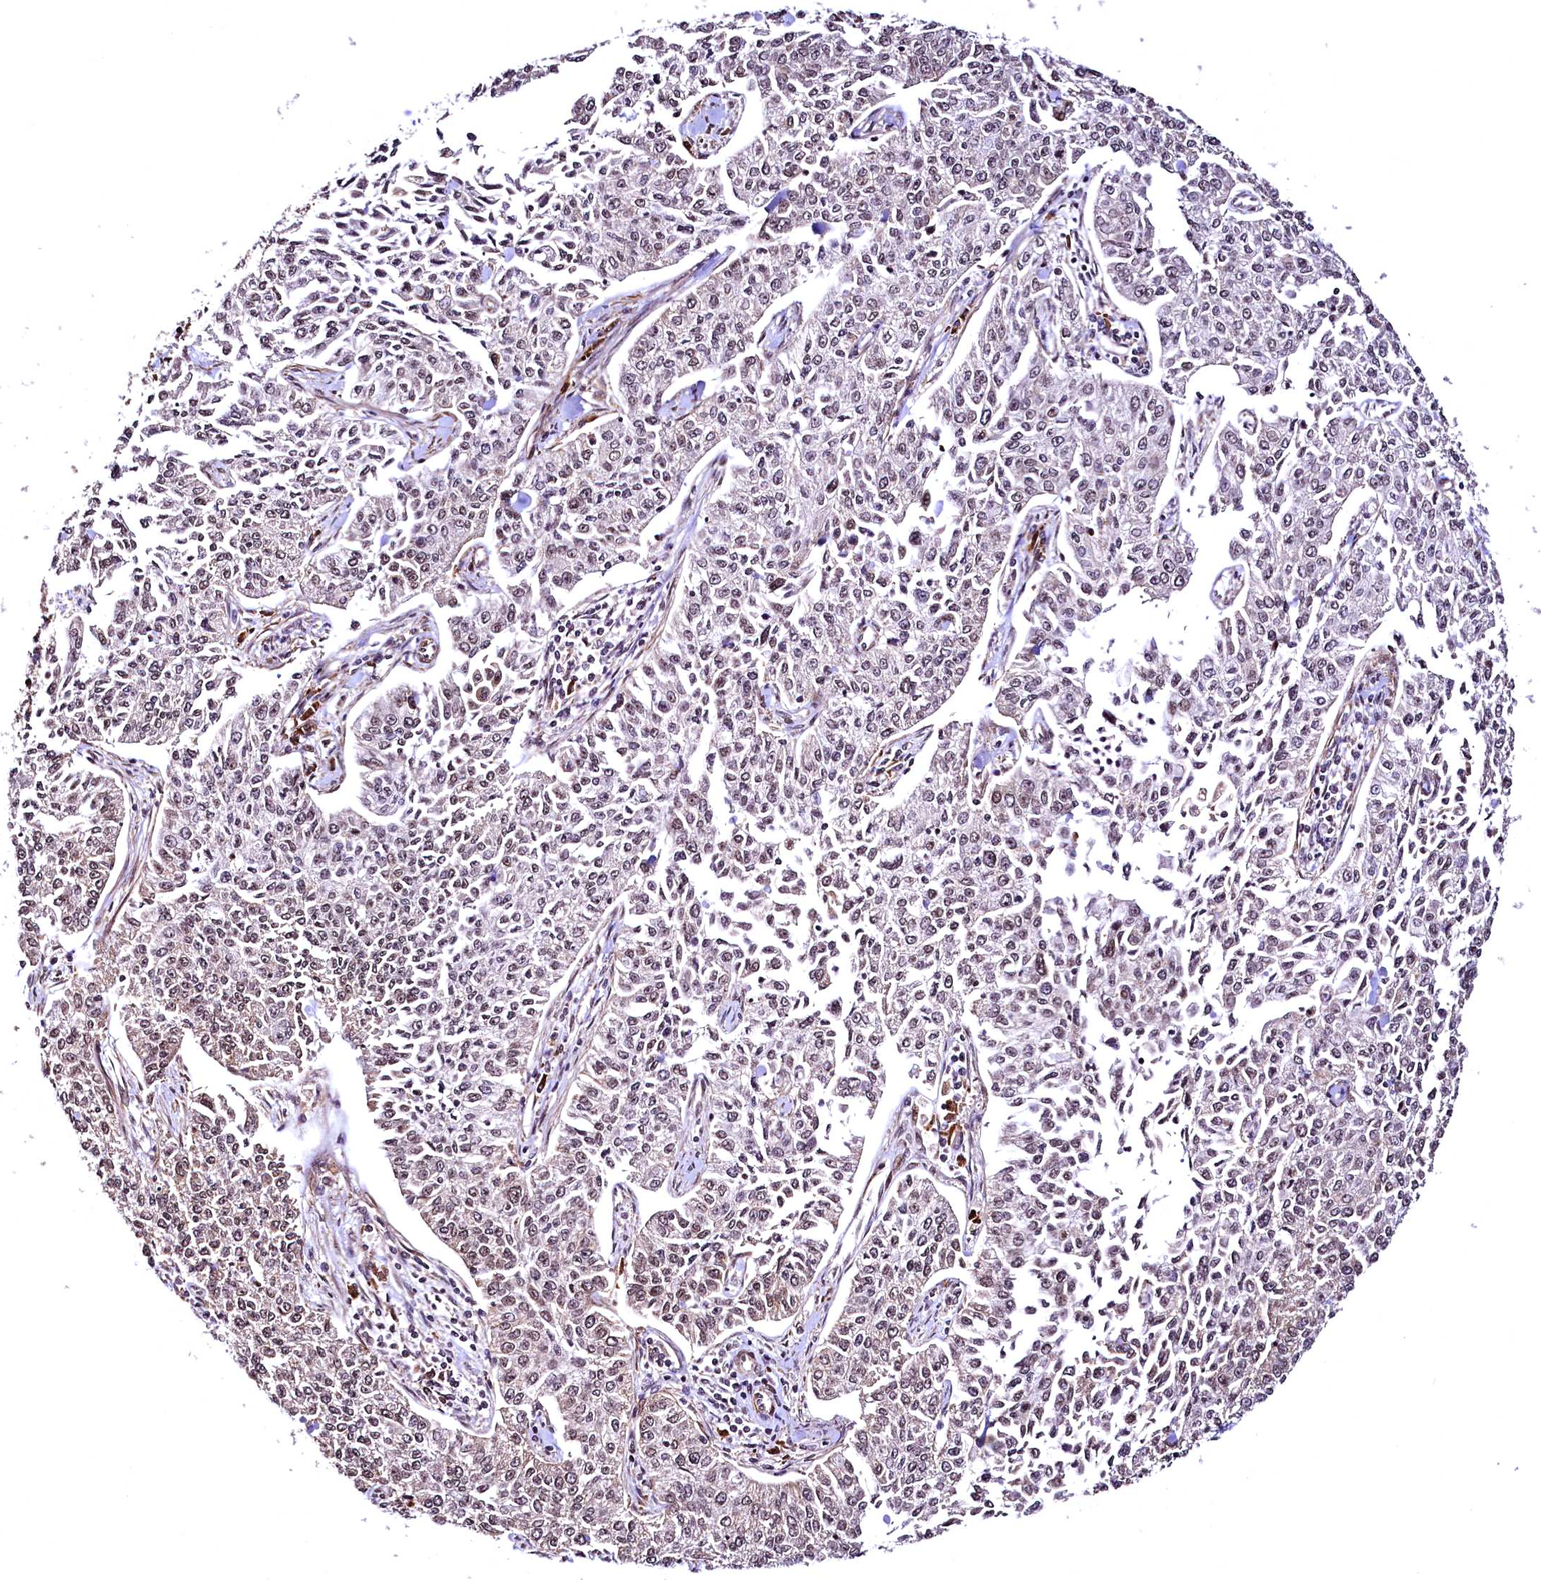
{"staining": {"intensity": "weak", "quantity": "25%-75%", "location": "nuclear"}, "tissue": "cervical cancer", "cell_type": "Tumor cells", "image_type": "cancer", "snomed": [{"axis": "morphology", "description": "Squamous cell carcinoma, NOS"}, {"axis": "topography", "description": "Cervix"}], "caption": "This is an image of immunohistochemistry staining of cervical cancer, which shows weak expression in the nuclear of tumor cells.", "gene": "PDS5B", "patient": {"sex": "female", "age": 35}}